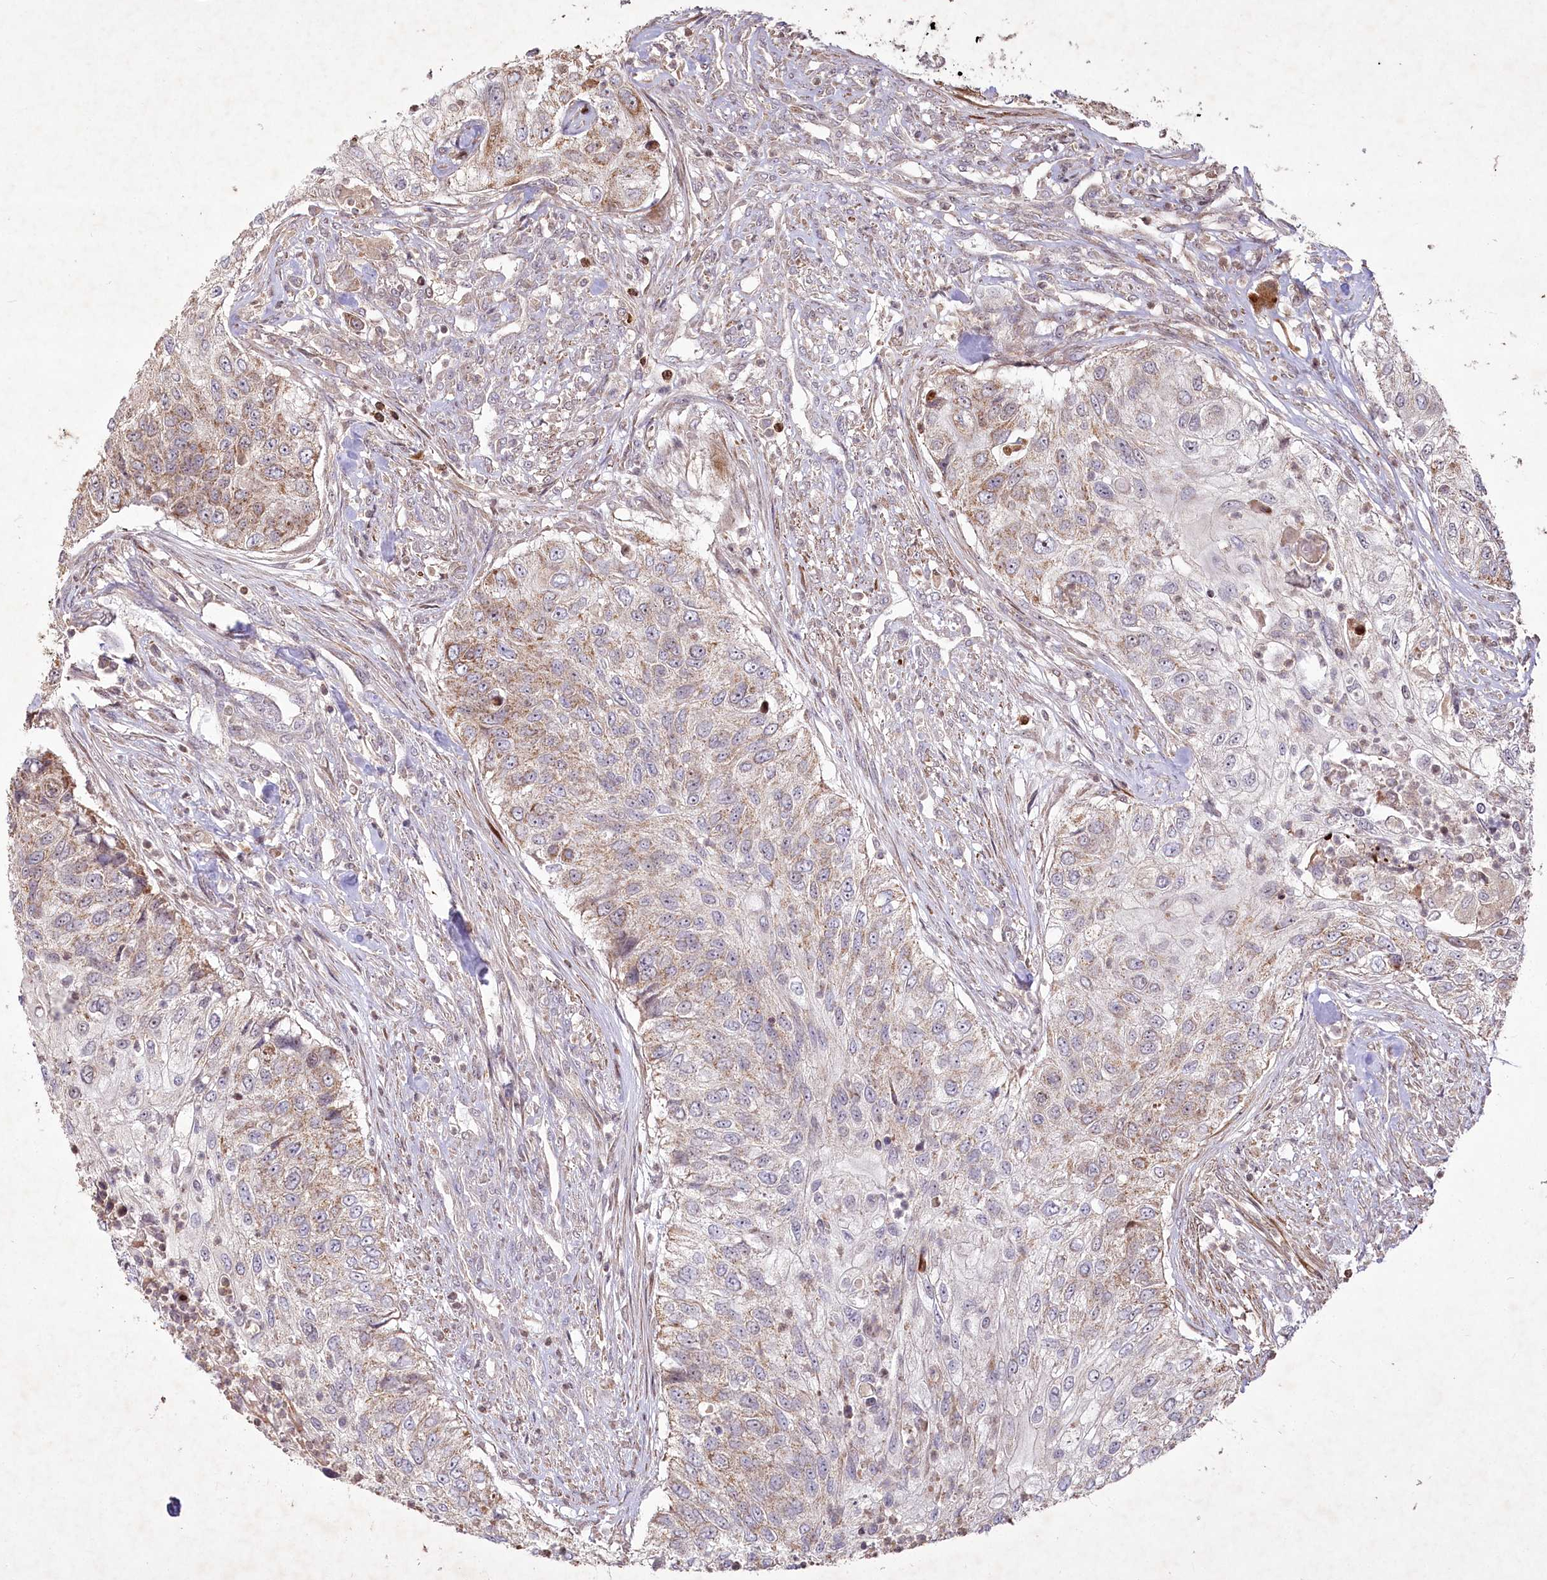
{"staining": {"intensity": "weak", "quantity": ">75%", "location": "cytoplasmic/membranous"}, "tissue": "urothelial cancer", "cell_type": "Tumor cells", "image_type": "cancer", "snomed": [{"axis": "morphology", "description": "Urothelial carcinoma, High grade"}, {"axis": "topography", "description": "Urinary bladder"}], "caption": "Immunohistochemistry (DAB) staining of human urothelial cancer displays weak cytoplasmic/membranous protein staining in approximately >75% of tumor cells.", "gene": "PSTK", "patient": {"sex": "female", "age": 60}}